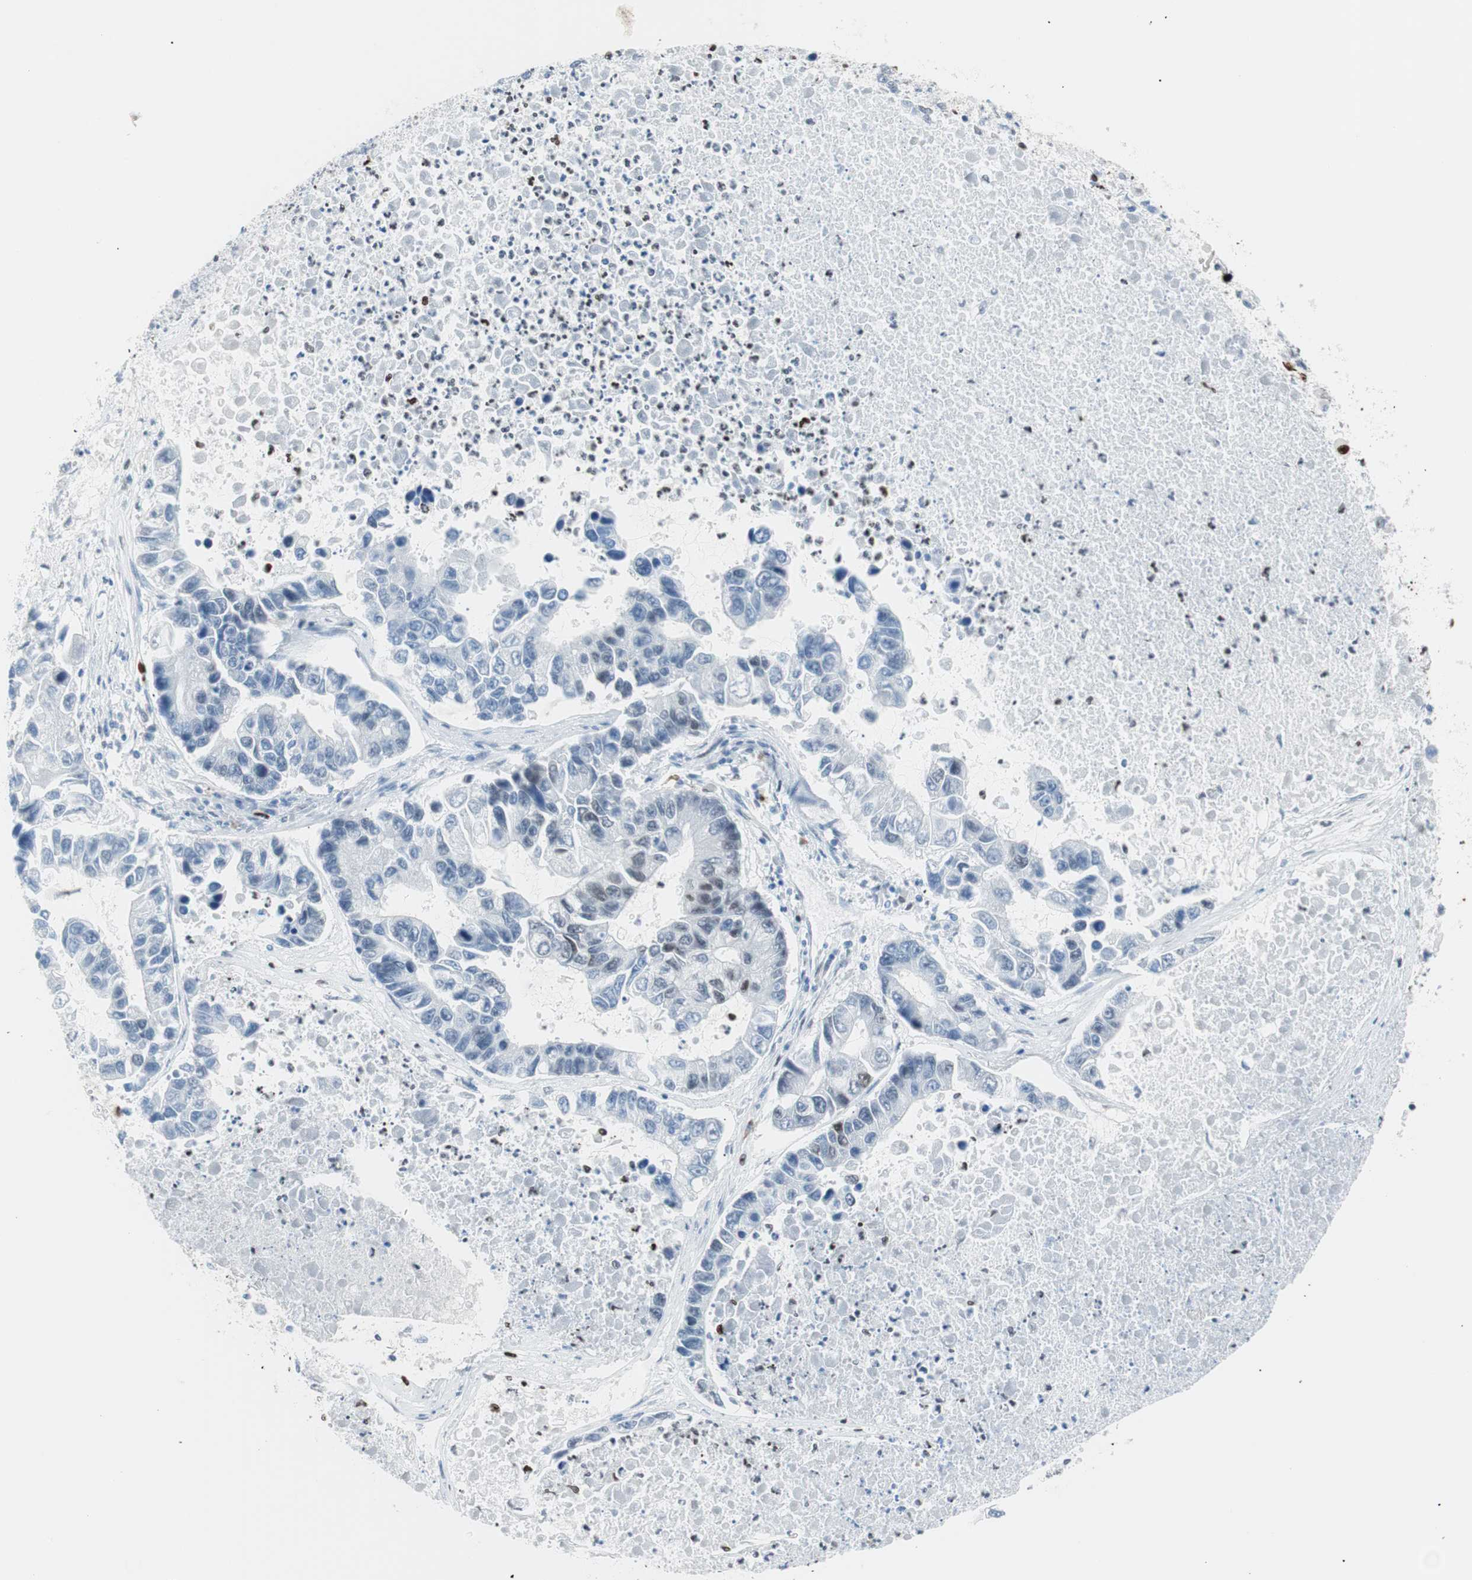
{"staining": {"intensity": "negative", "quantity": "none", "location": "none"}, "tissue": "lung cancer", "cell_type": "Tumor cells", "image_type": "cancer", "snomed": [{"axis": "morphology", "description": "Adenocarcinoma, NOS"}, {"axis": "topography", "description": "Lung"}], "caption": "This is an IHC image of adenocarcinoma (lung). There is no staining in tumor cells.", "gene": "CEBPB", "patient": {"sex": "female", "age": 51}}